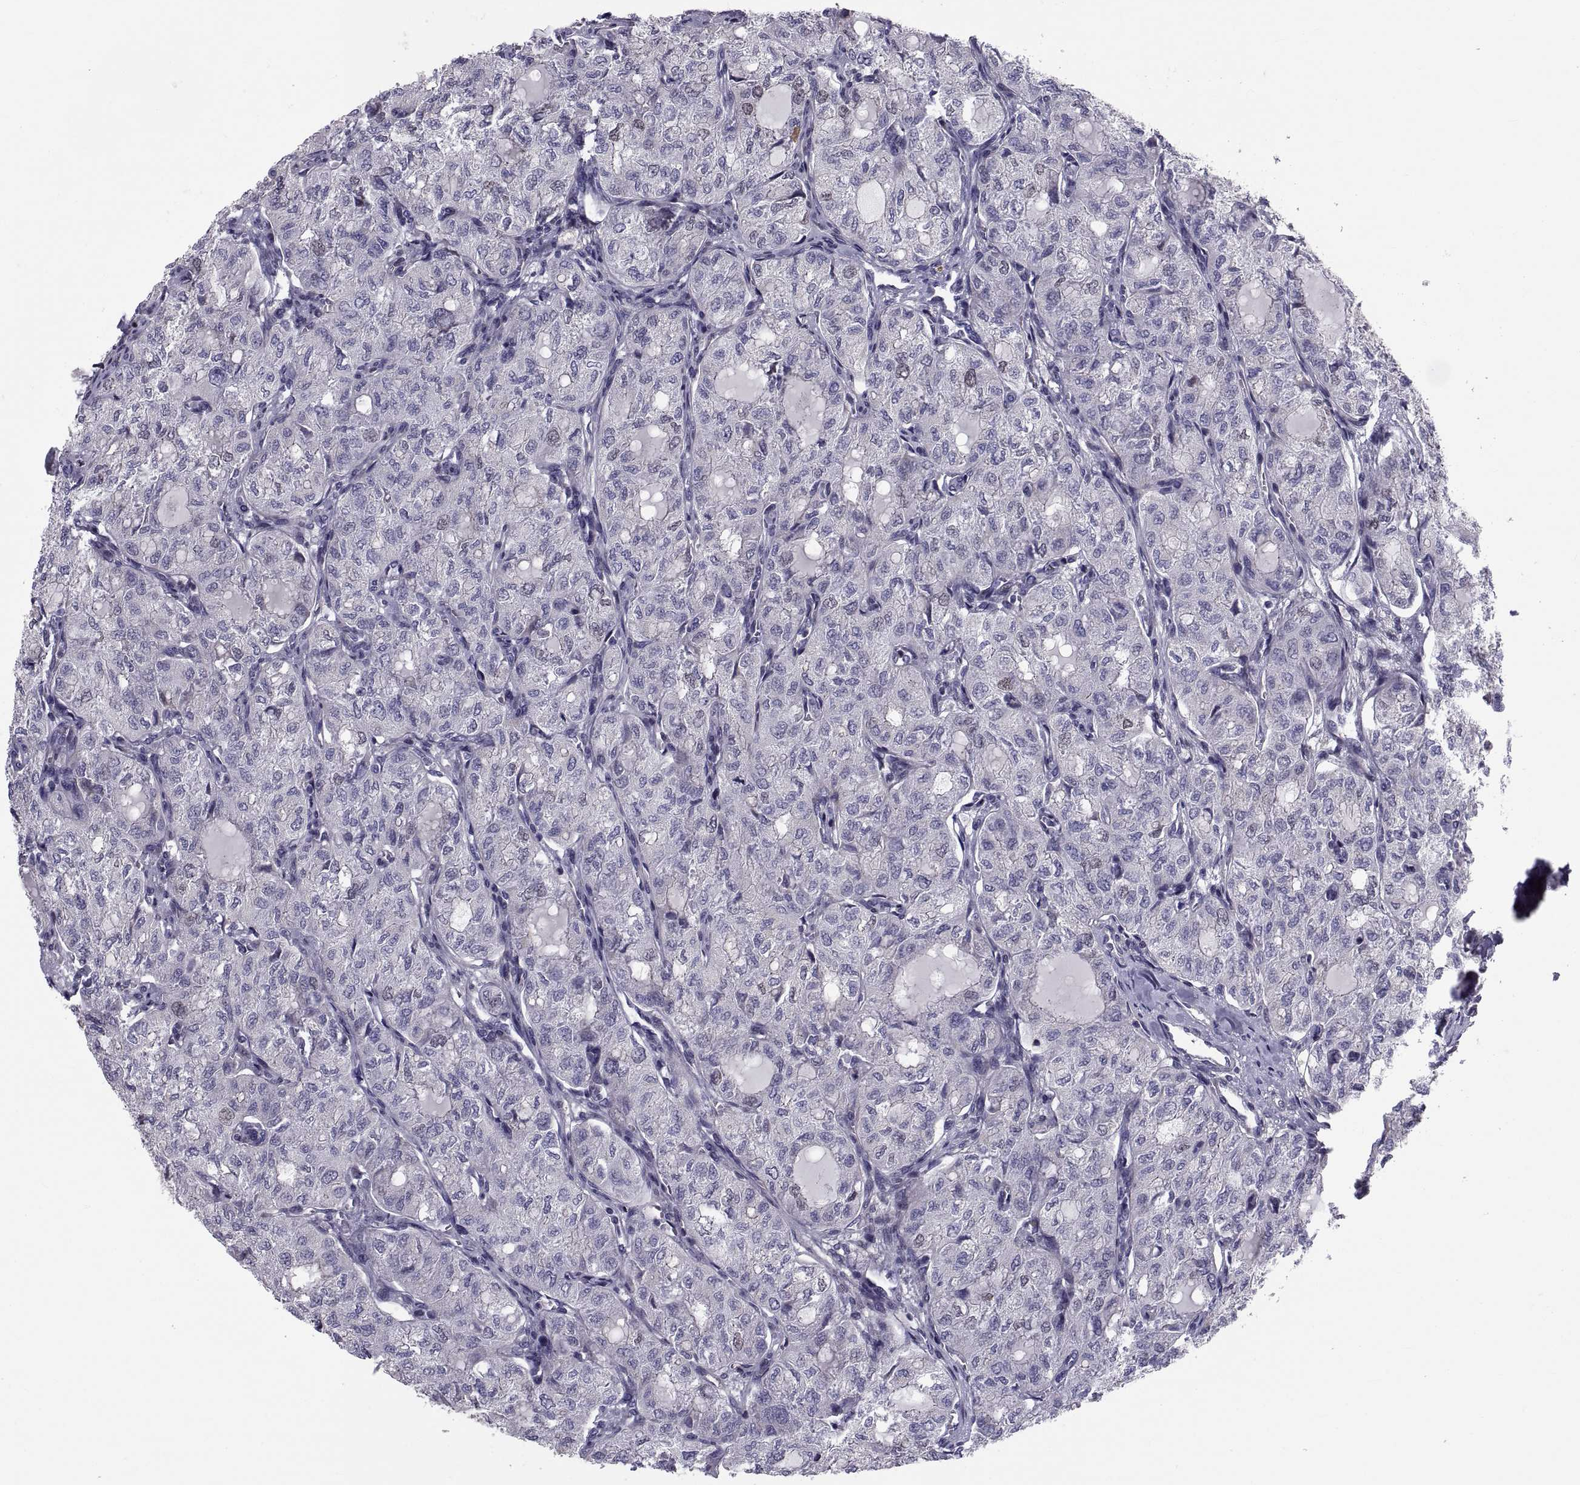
{"staining": {"intensity": "weak", "quantity": "<25%", "location": "cytoplasmic/membranous"}, "tissue": "thyroid cancer", "cell_type": "Tumor cells", "image_type": "cancer", "snomed": [{"axis": "morphology", "description": "Follicular adenoma carcinoma, NOS"}, {"axis": "topography", "description": "Thyroid gland"}], "caption": "A photomicrograph of human follicular adenoma carcinoma (thyroid) is negative for staining in tumor cells.", "gene": "ANO1", "patient": {"sex": "male", "age": 75}}